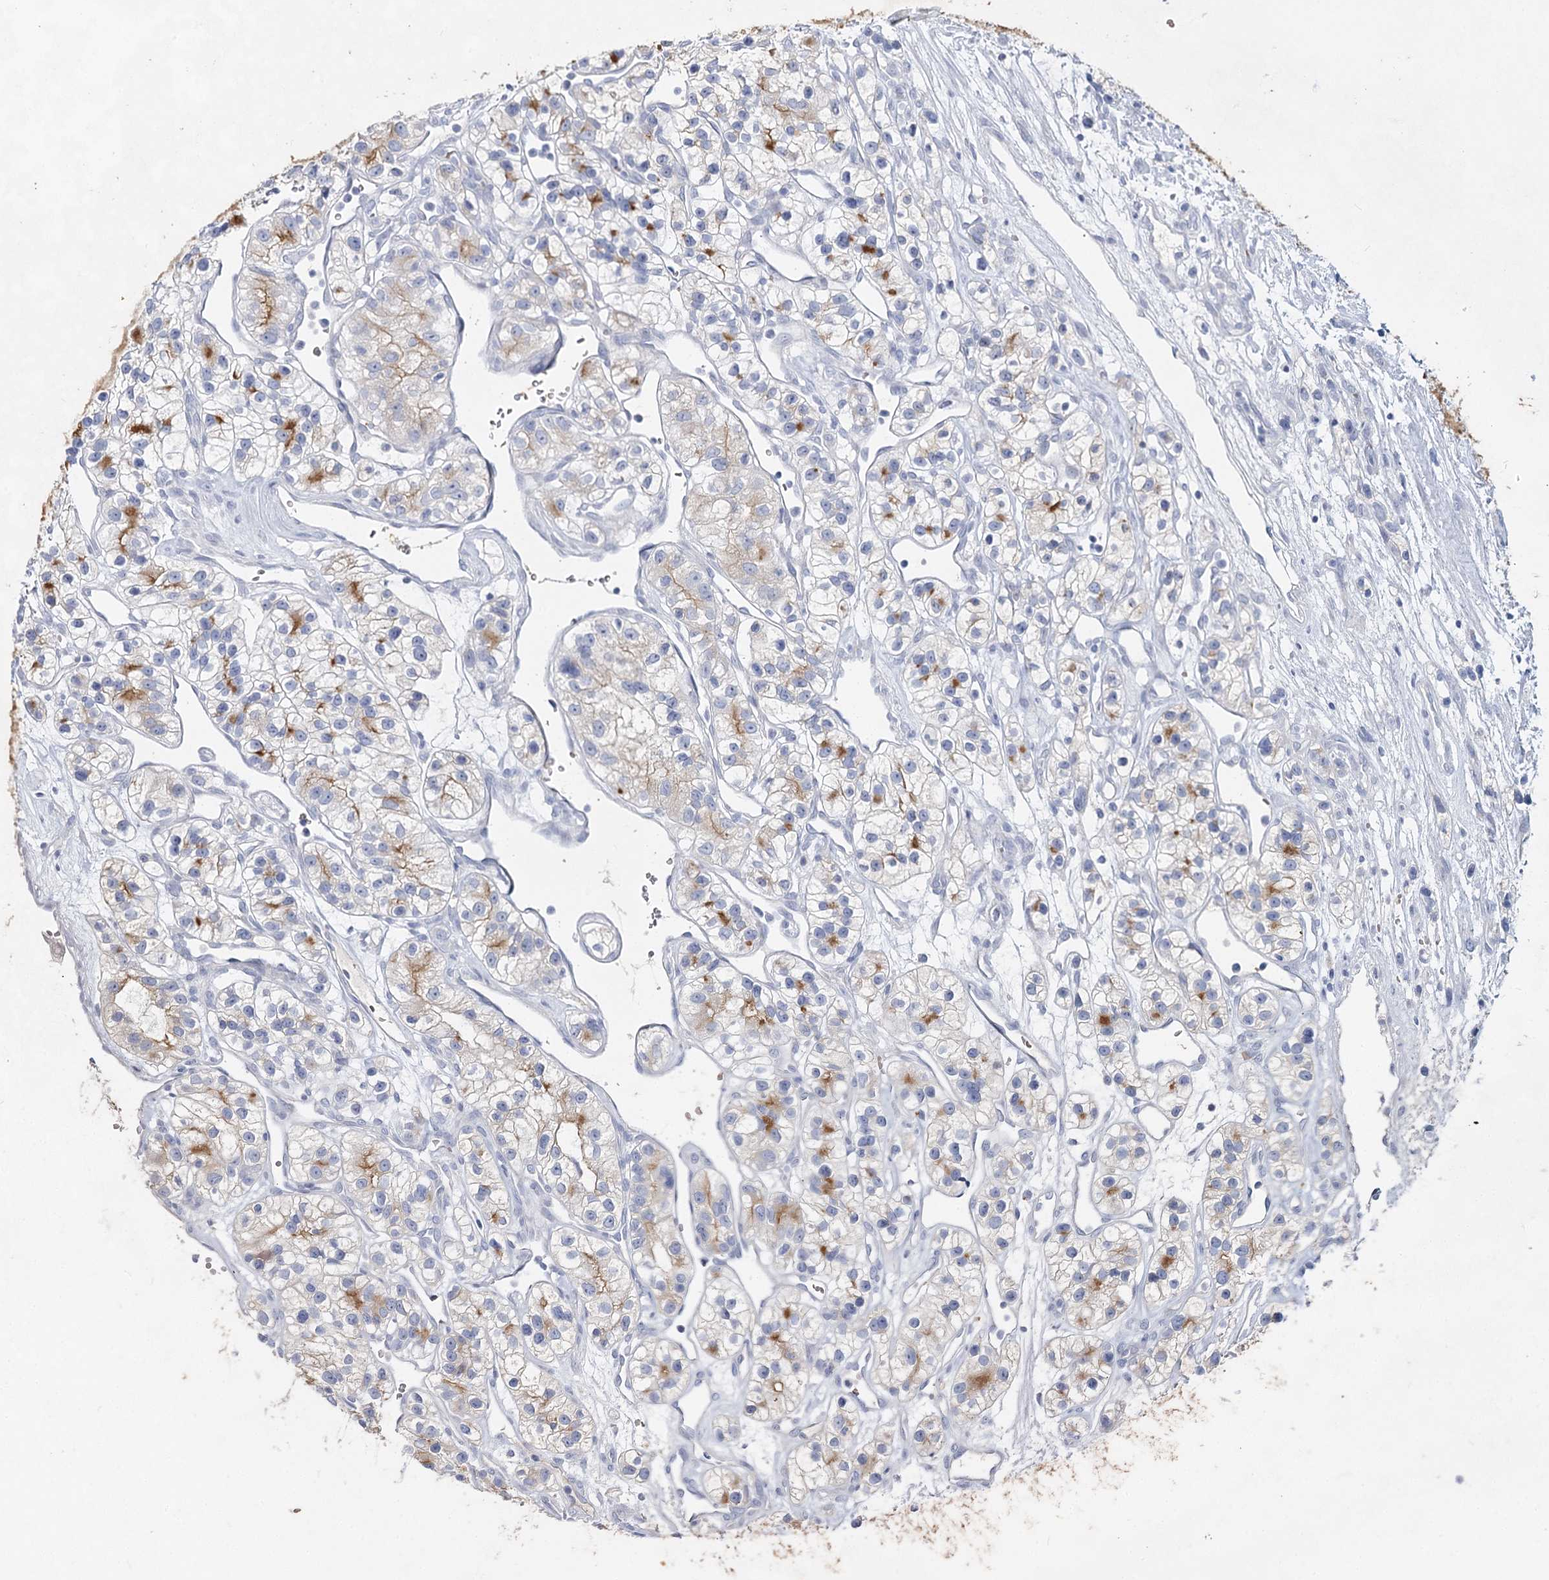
{"staining": {"intensity": "moderate", "quantity": "<25%", "location": "cytoplasmic/membranous"}, "tissue": "renal cancer", "cell_type": "Tumor cells", "image_type": "cancer", "snomed": [{"axis": "morphology", "description": "Adenocarcinoma, NOS"}, {"axis": "topography", "description": "Kidney"}], "caption": "Immunohistochemistry histopathology image of neoplastic tissue: renal cancer stained using immunohistochemistry shows low levels of moderate protein expression localized specifically in the cytoplasmic/membranous of tumor cells, appearing as a cytoplasmic/membranous brown color.", "gene": "CCDC73", "patient": {"sex": "female", "age": 57}}